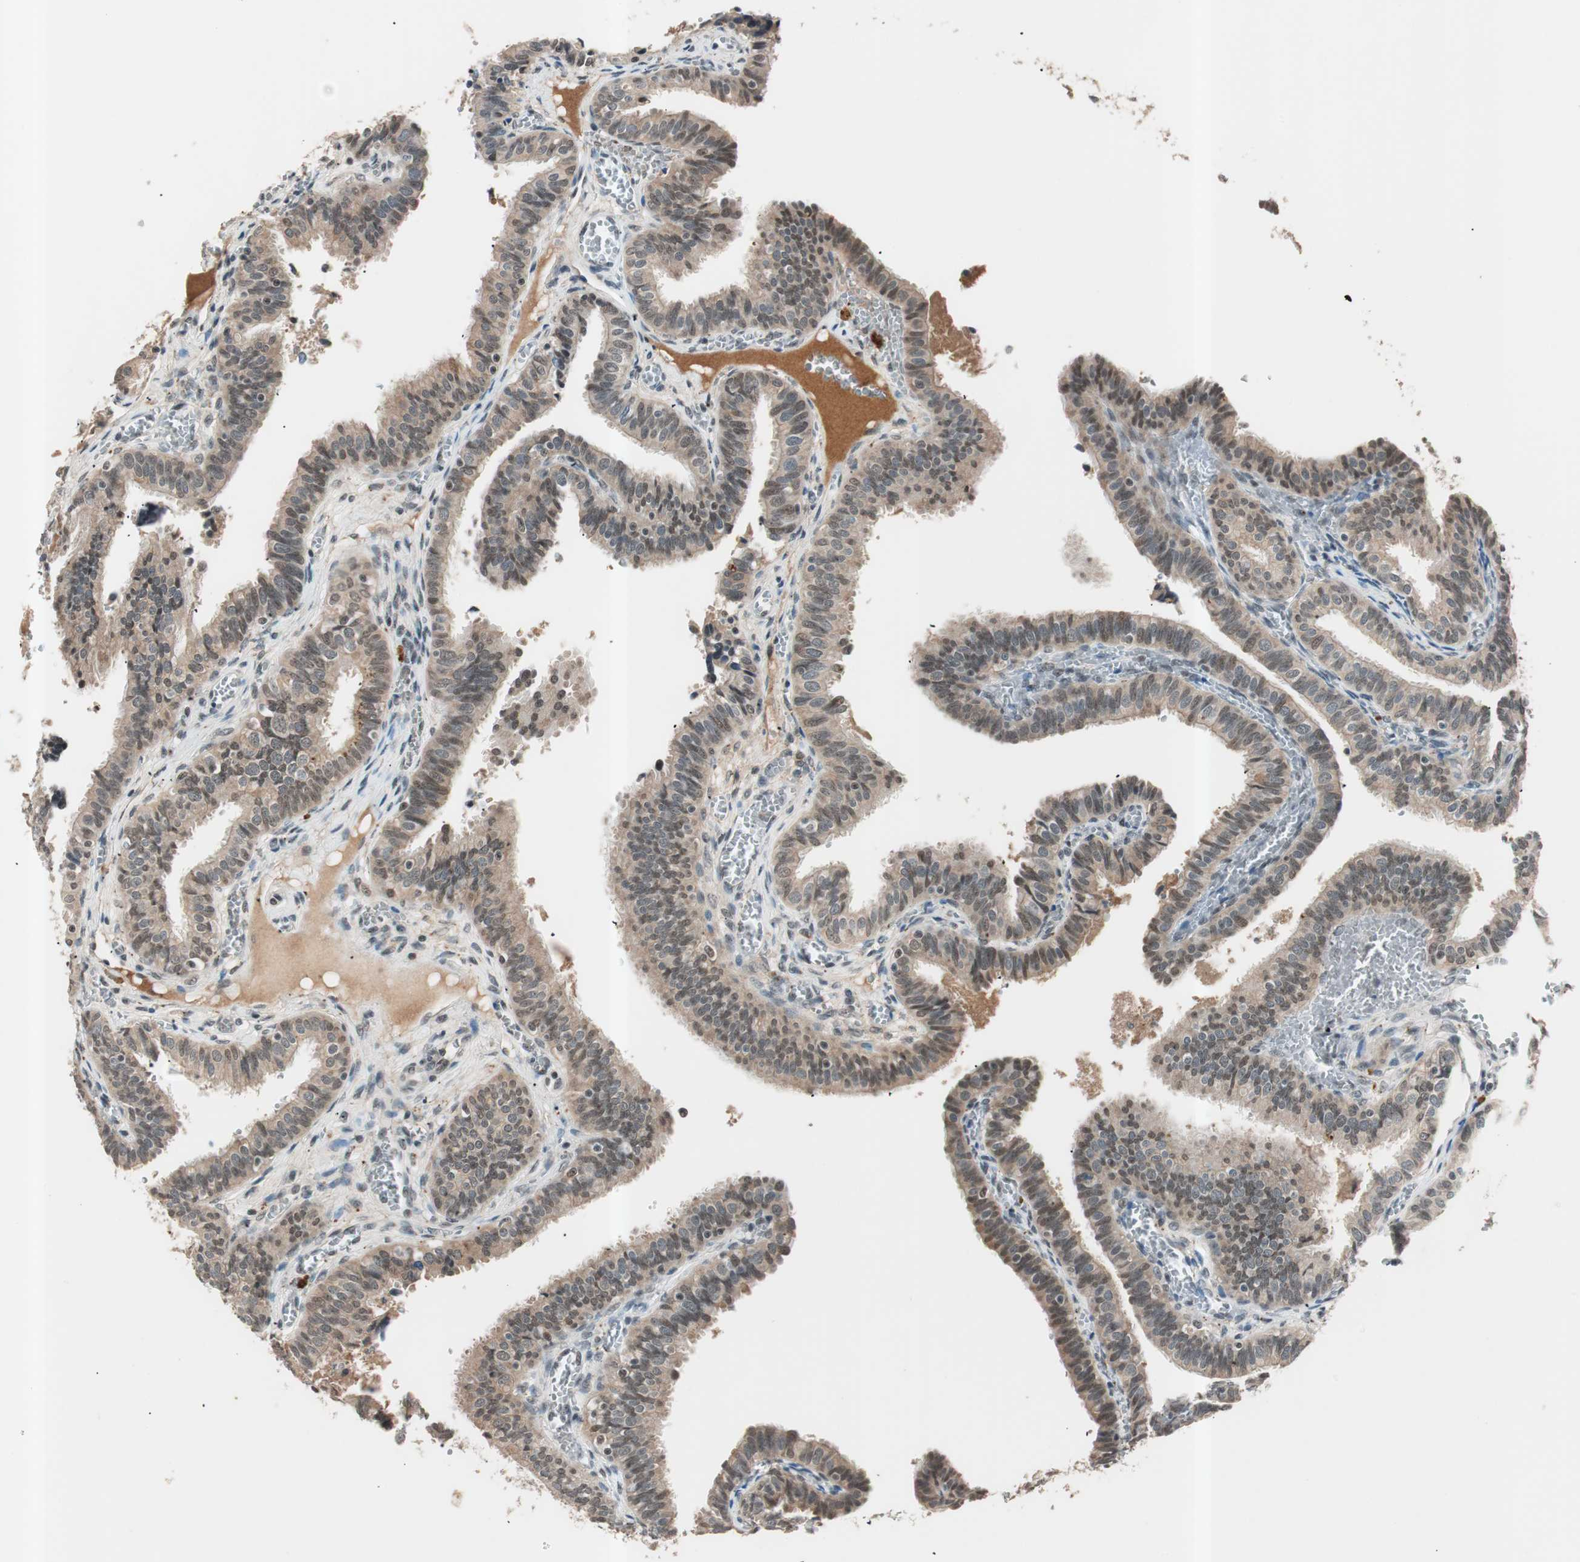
{"staining": {"intensity": "weak", "quantity": "25%-75%", "location": "nuclear"}, "tissue": "fallopian tube", "cell_type": "Glandular cells", "image_type": "normal", "snomed": [{"axis": "morphology", "description": "Normal tissue, NOS"}, {"axis": "topography", "description": "Fallopian tube"}], "caption": "Immunohistochemistry (IHC) staining of benign fallopian tube, which shows low levels of weak nuclear positivity in approximately 25%-75% of glandular cells indicating weak nuclear protein positivity. The staining was performed using DAB (3,3'-diaminobenzidine) (brown) for protein detection and nuclei were counterstained in hematoxylin (blue).", "gene": "NFRKB", "patient": {"sex": "female", "age": 46}}